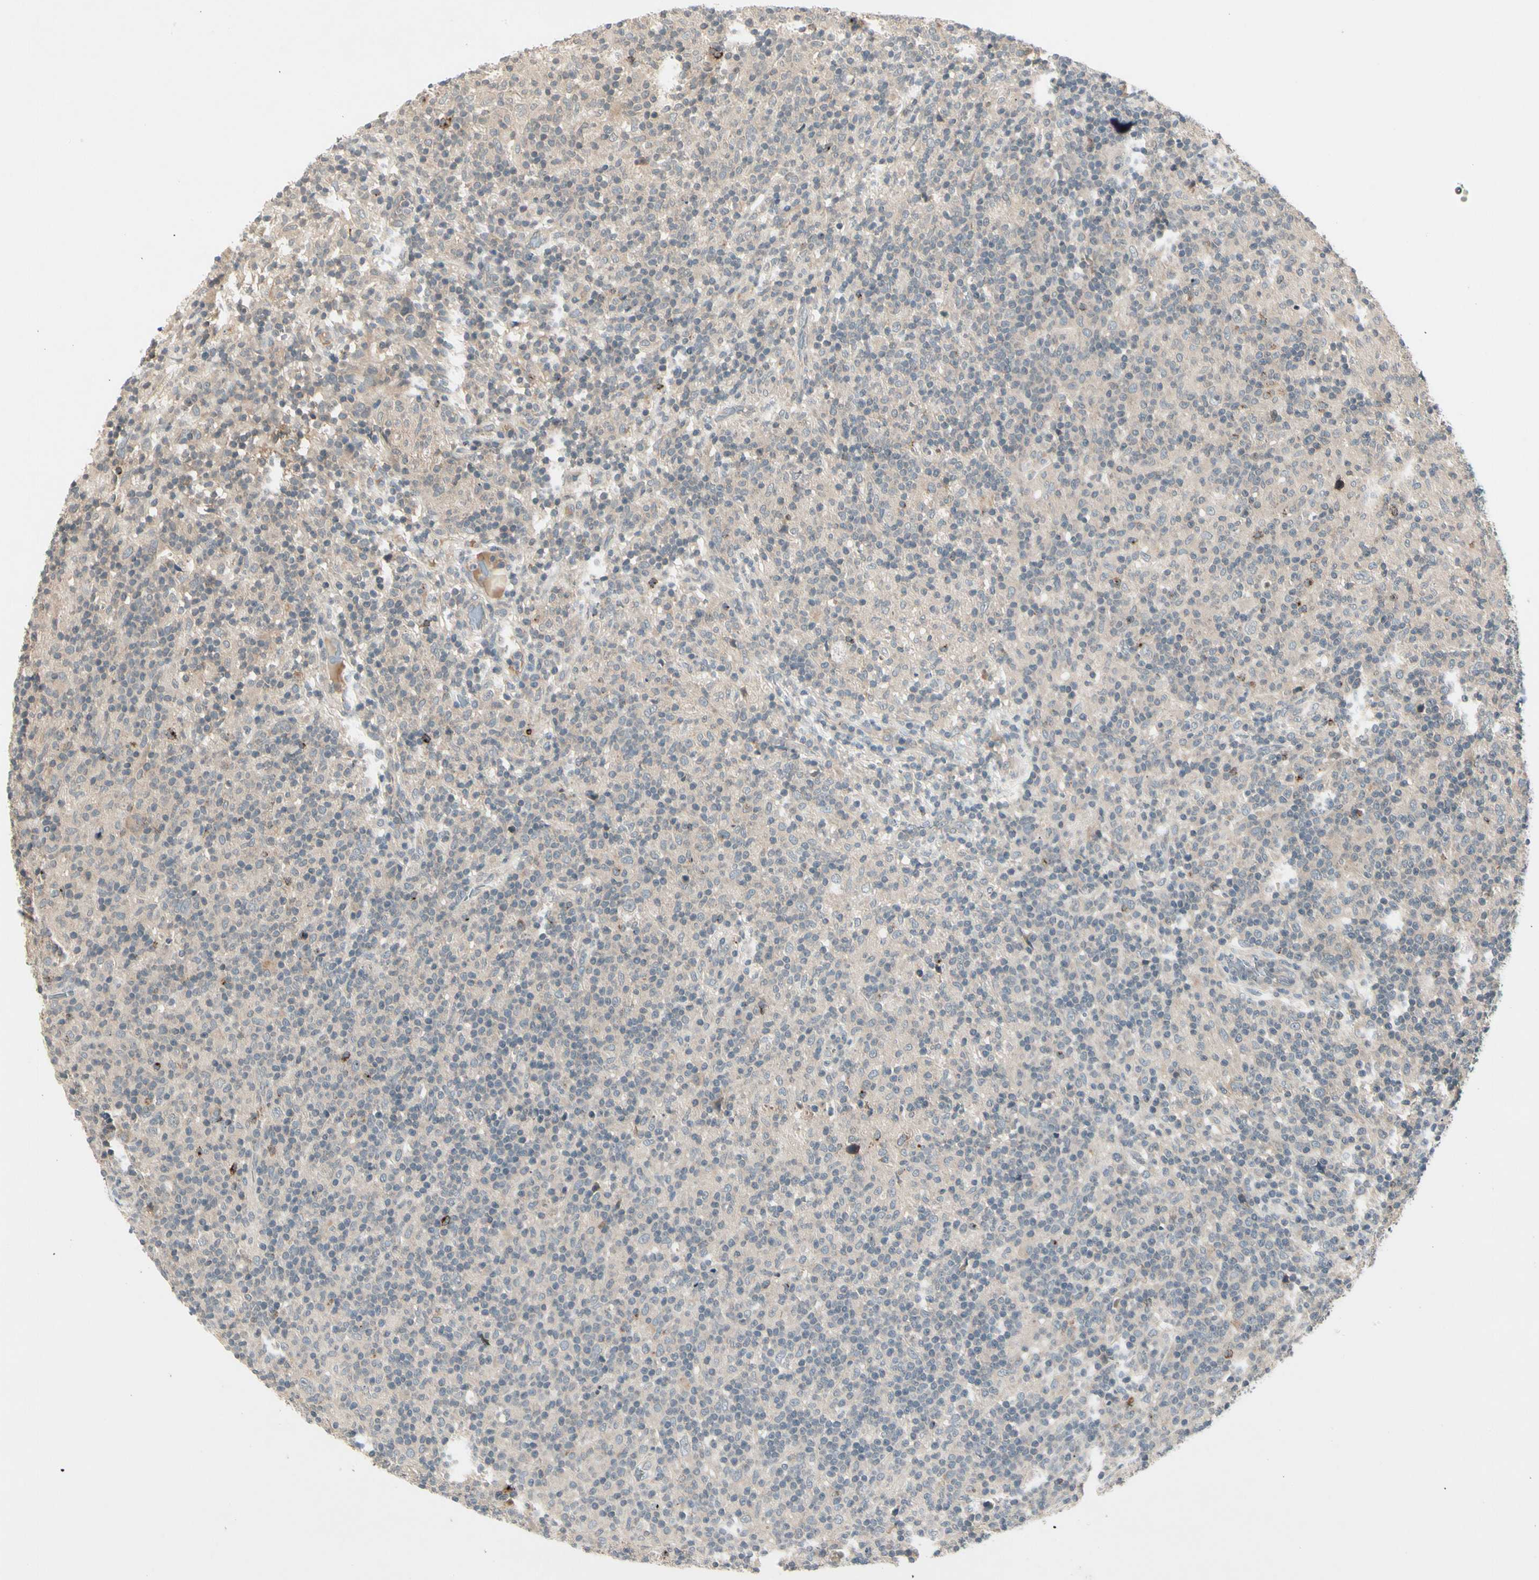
{"staining": {"intensity": "negative", "quantity": "none", "location": "none"}, "tissue": "lymphoma", "cell_type": "Tumor cells", "image_type": "cancer", "snomed": [{"axis": "morphology", "description": "Hodgkin's disease, NOS"}, {"axis": "topography", "description": "Lymph node"}], "caption": "The histopathology image reveals no staining of tumor cells in Hodgkin's disease. (IHC, brightfield microscopy, high magnification).", "gene": "CCL4", "patient": {"sex": "male", "age": 70}}